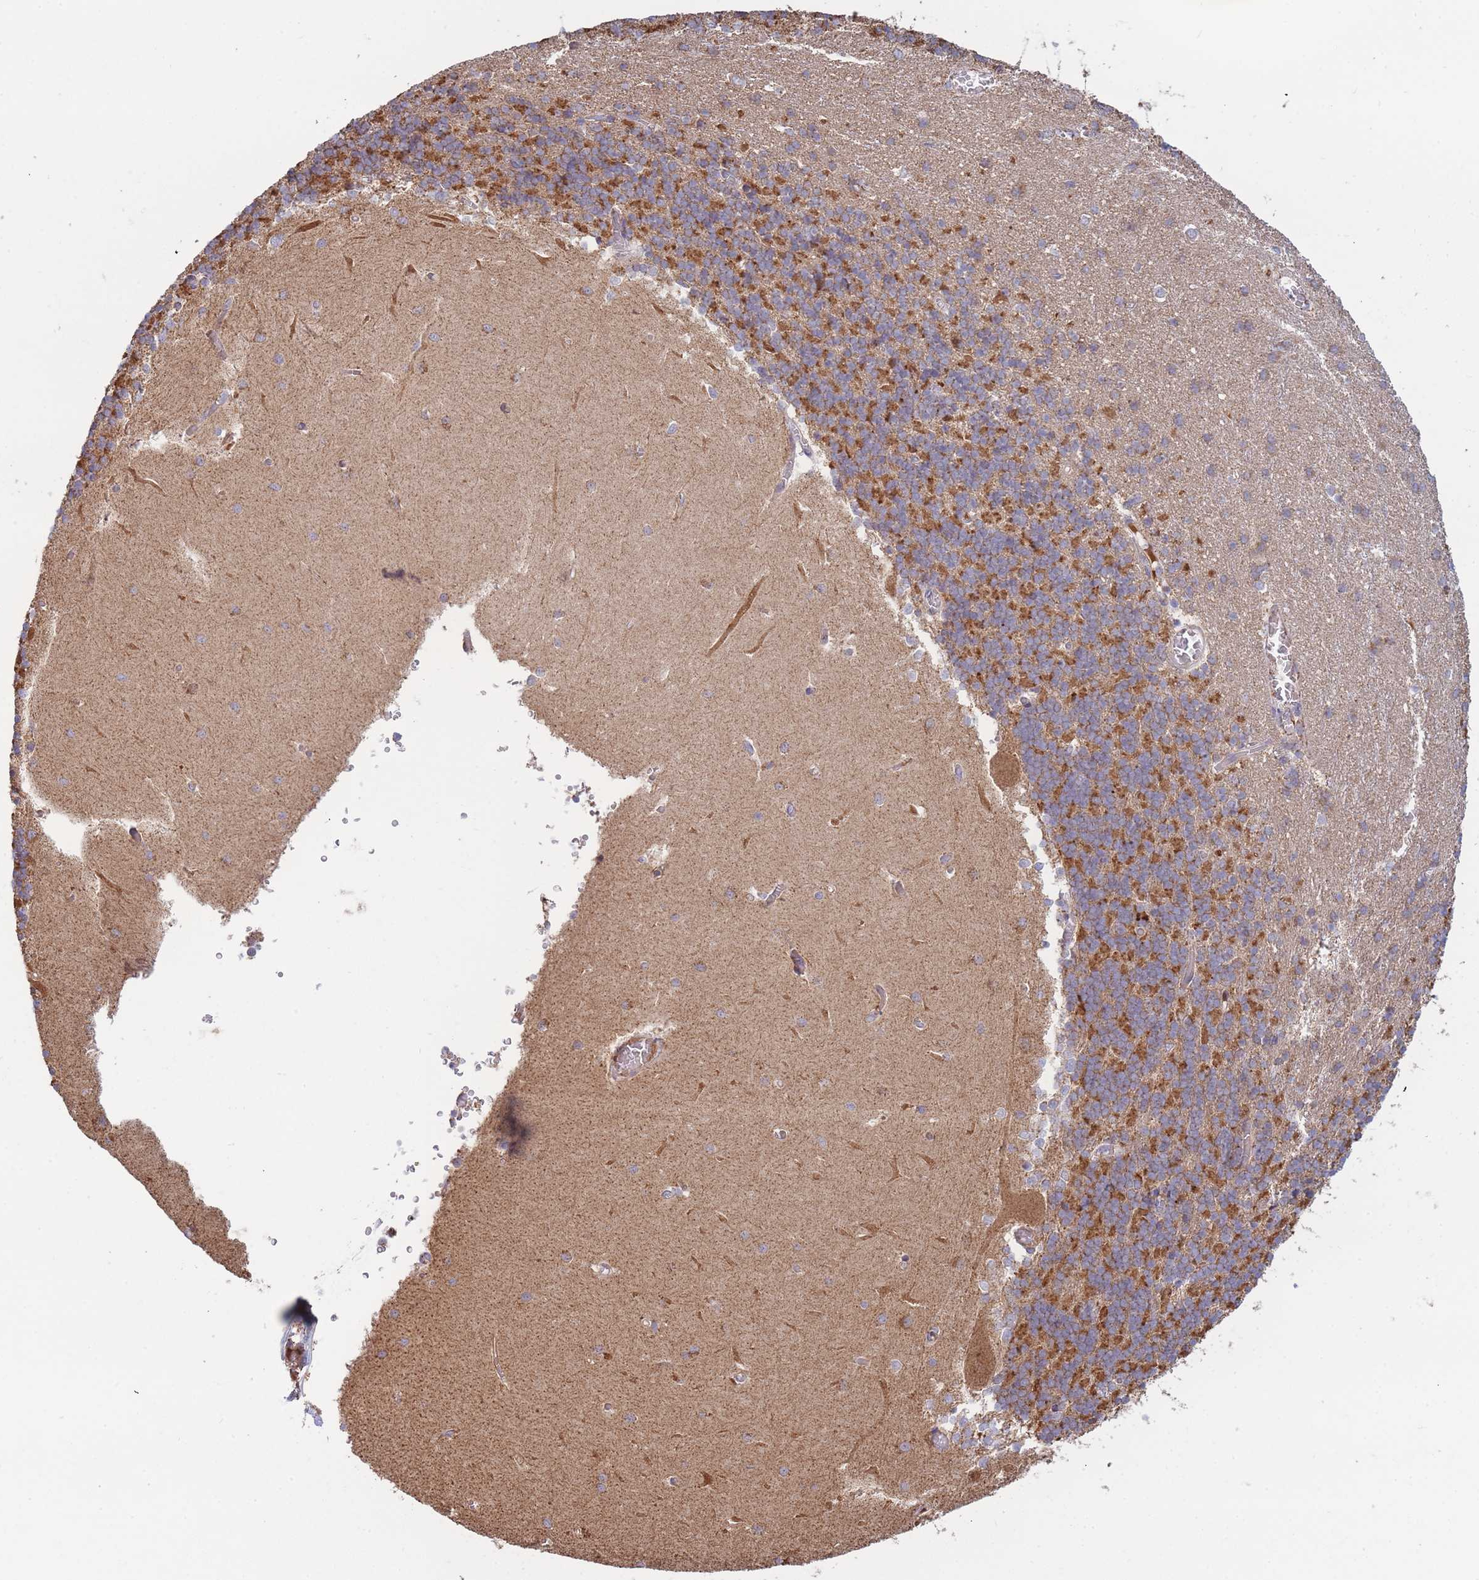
{"staining": {"intensity": "moderate", "quantity": "25%-75%", "location": "cytoplasmic/membranous"}, "tissue": "cerebellum", "cell_type": "Cells in granular layer", "image_type": "normal", "snomed": [{"axis": "morphology", "description": "Normal tissue, NOS"}, {"axis": "topography", "description": "Cerebellum"}], "caption": "An image of human cerebellum stained for a protein exhibits moderate cytoplasmic/membranous brown staining in cells in granular layer. The staining is performed using DAB (3,3'-diaminobenzidine) brown chromogen to label protein expression. The nuclei are counter-stained blue using hematoxylin.", "gene": "MRPL17", "patient": {"sex": "male", "age": 37}}